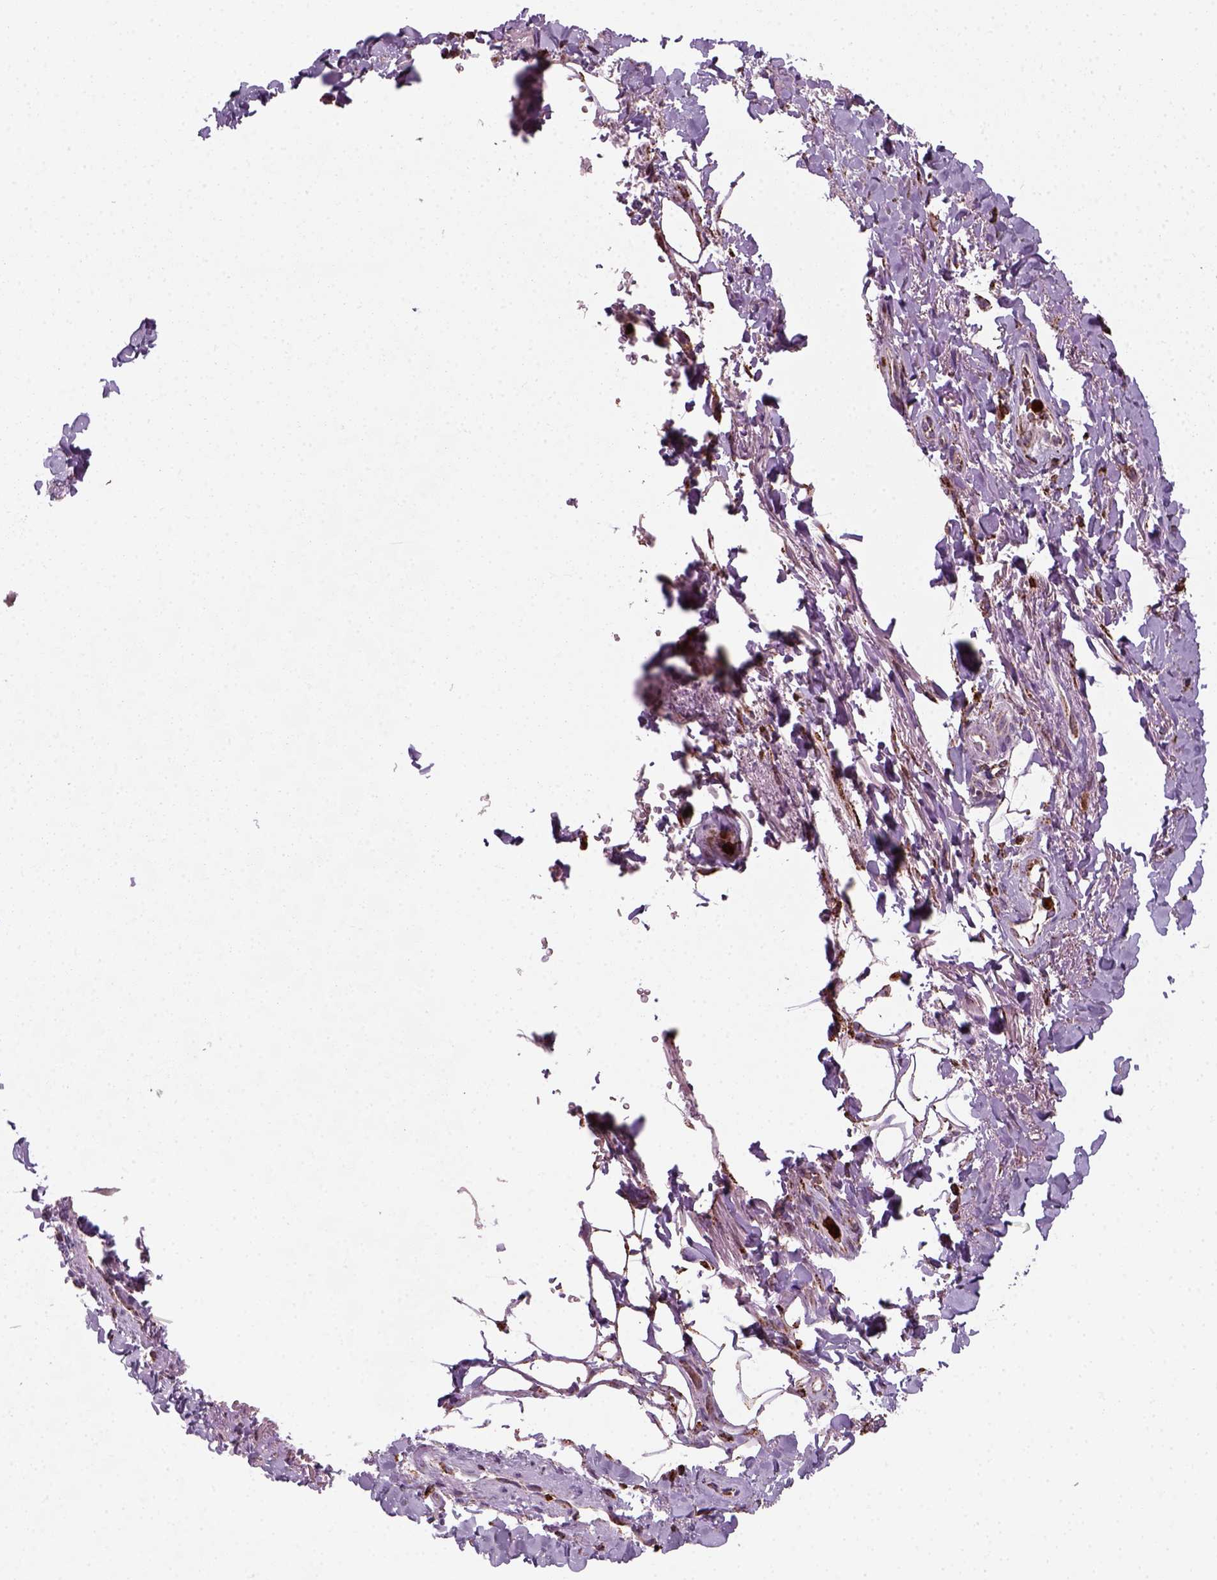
{"staining": {"intensity": "weak", "quantity": ">75%", "location": "cytoplasmic/membranous"}, "tissue": "adipose tissue", "cell_type": "Adipocytes", "image_type": "normal", "snomed": [{"axis": "morphology", "description": "Normal tissue, NOS"}, {"axis": "topography", "description": "Anal"}, {"axis": "topography", "description": "Peripheral nerve tissue"}], "caption": "Adipose tissue stained for a protein (brown) shows weak cytoplasmic/membranous positive positivity in approximately >75% of adipocytes.", "gene": "NUDT16L1", "patient": {"sex": "male", "age": 53}}